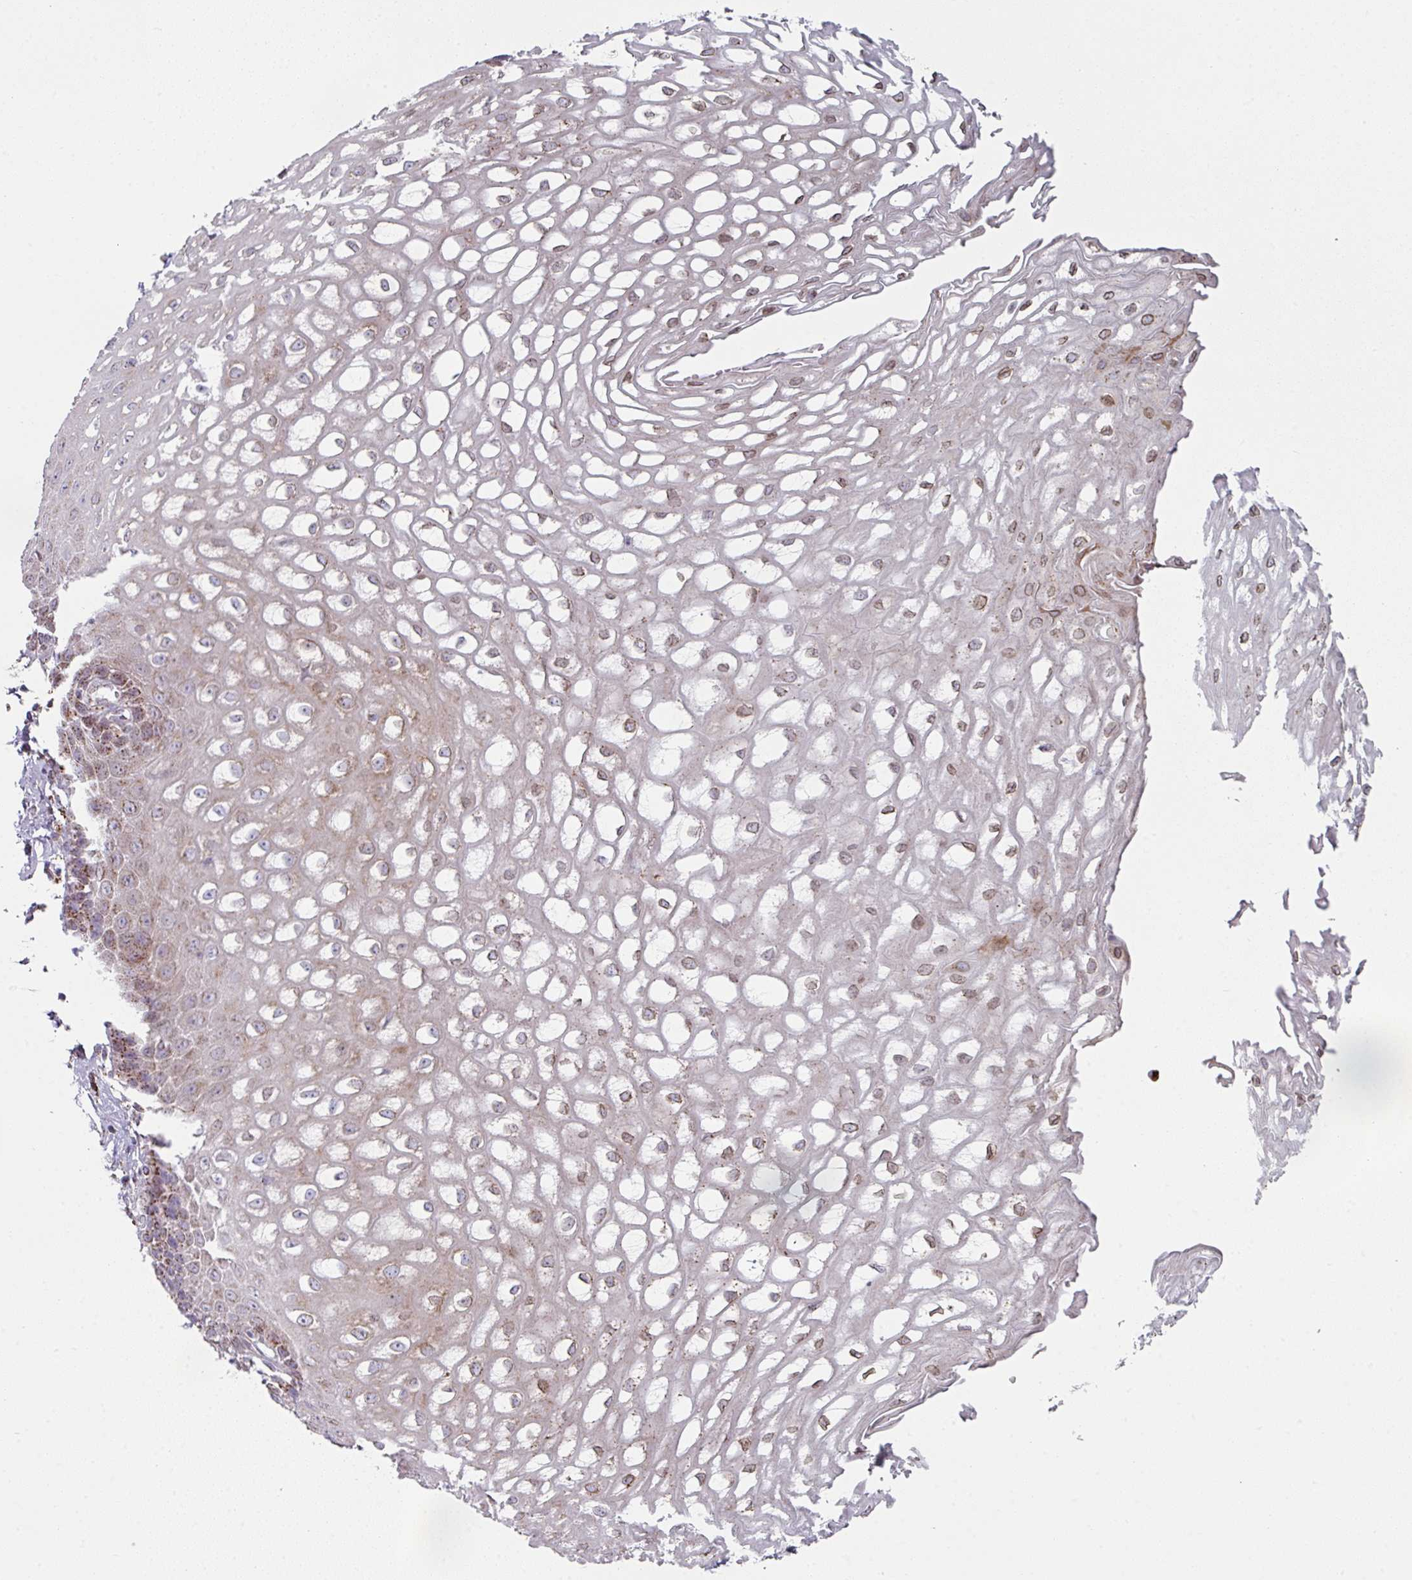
{"staining": {"intensity": "moderate", "quantity": "25%-75%", "location": "cytoplasmic/membranous"}, "tissue": "esophagus", "cell_type": "Squamous epithelial cells", "image_type": "normal", "snomed": [{"axis": "morphology", "description": "Normal tissue, NOS"}, {"axis": "topography", "description": "Esophagus"}], "caption": "The histopathology image shows staining of benign esophagus, revealing moderate cytoplasmic/membranous protein positivity (brown color) within squamous epithelial cells. The staining is performed using DAB (3,3'-diaminobenzidine) brown chromogen to label protein expression. The nuclei are counter-stained blue using hematoxylin.", "gene": "CCDC85B", "patient": {"sex": "male", "age": 67}}